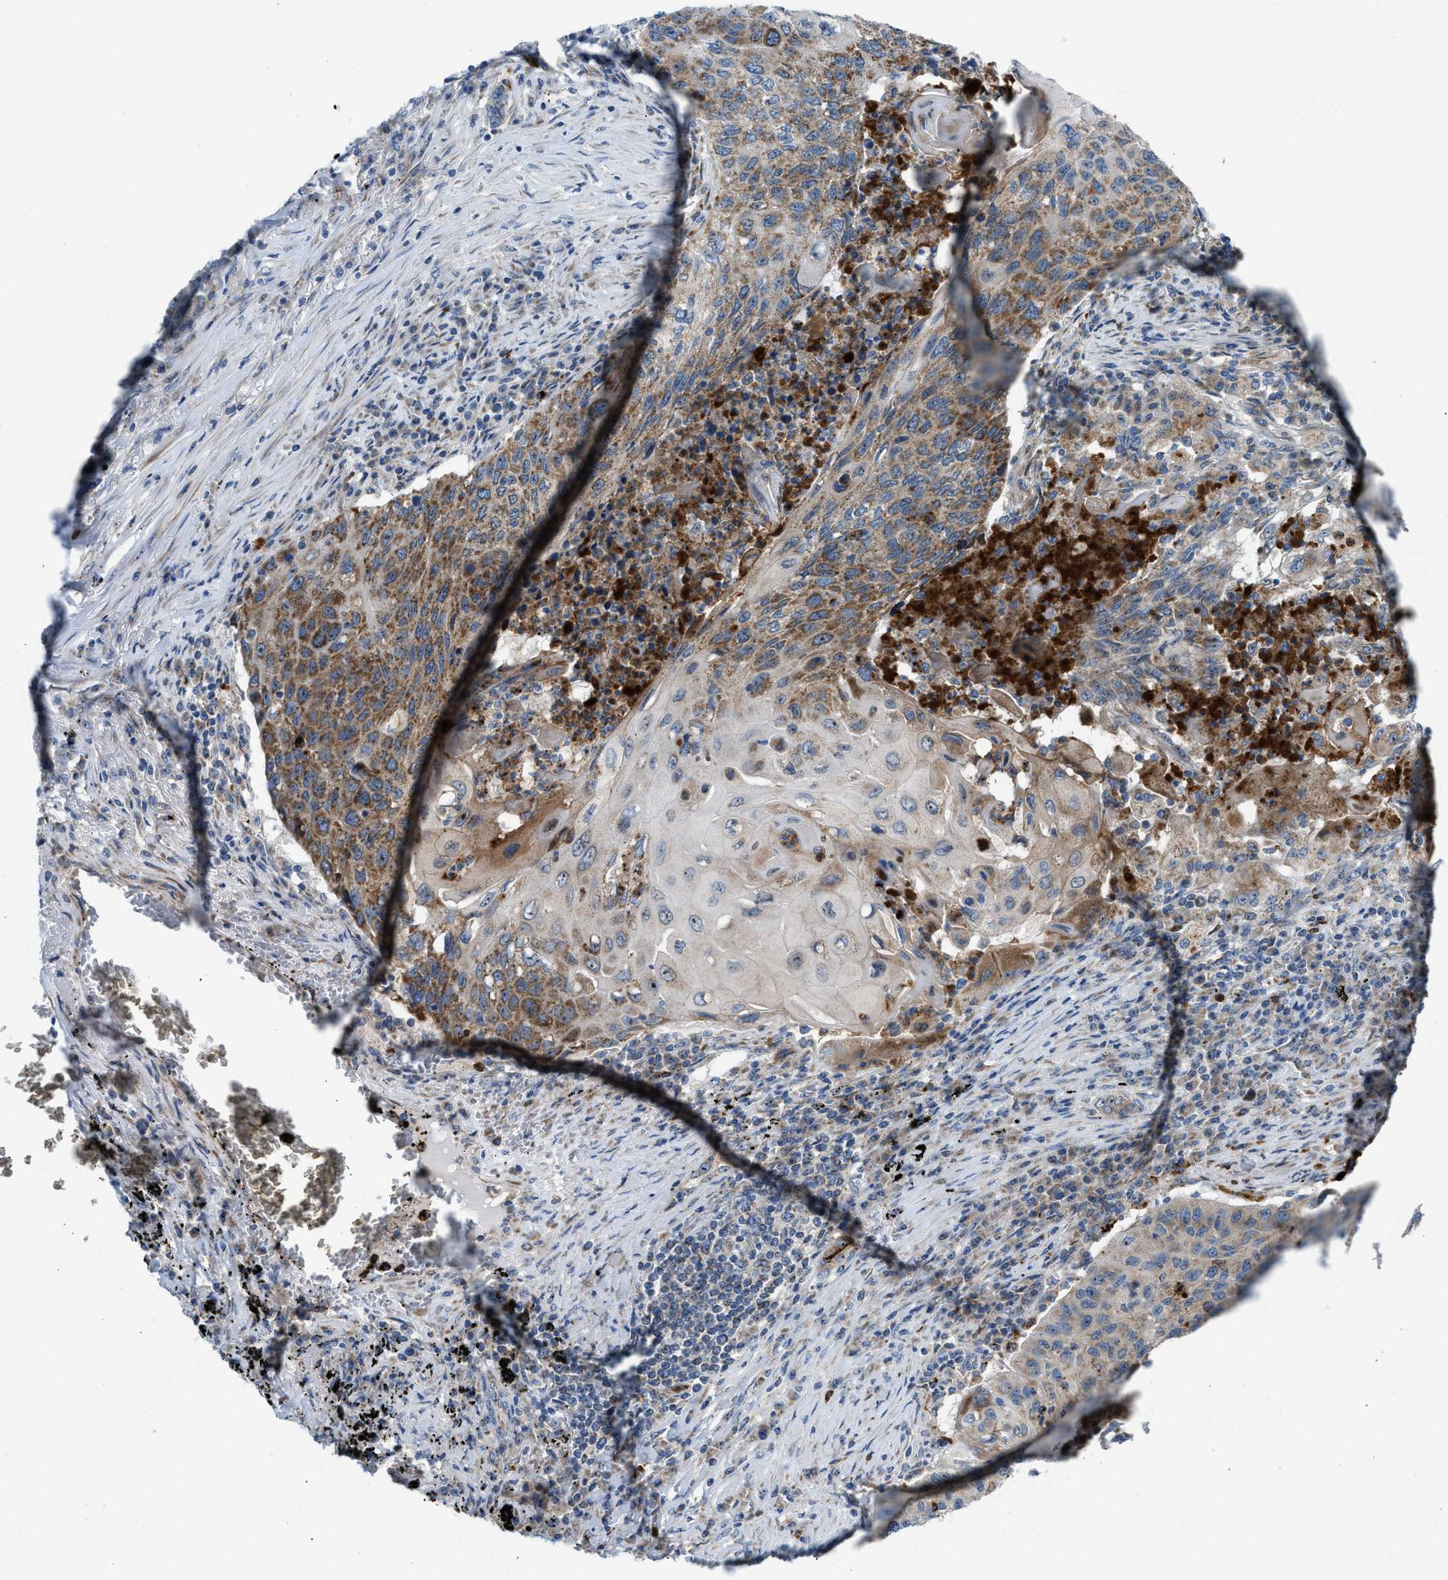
{"staining": {"intensity": "moderate", "quantity": ">75%", "location": "cytoplasmic/membranous"}, "tissue": "lung cancer", "cell_type": "Tumor cells", "image_type": "cancer", "snomed": [{"axis": "morphology", "description": "Squamous cell carcinoma, NOS"}, {"axis": "topography", "description": "Lung"}], "caption": "This is a histology image of immunohistochemistry staining of lung squamous cell carcinoma, which shows moderate positivity in the cytoplasmic/membranous of tumor cells.", "gene": "TPH1", "patient": {"sex": "female", "age": 63}}